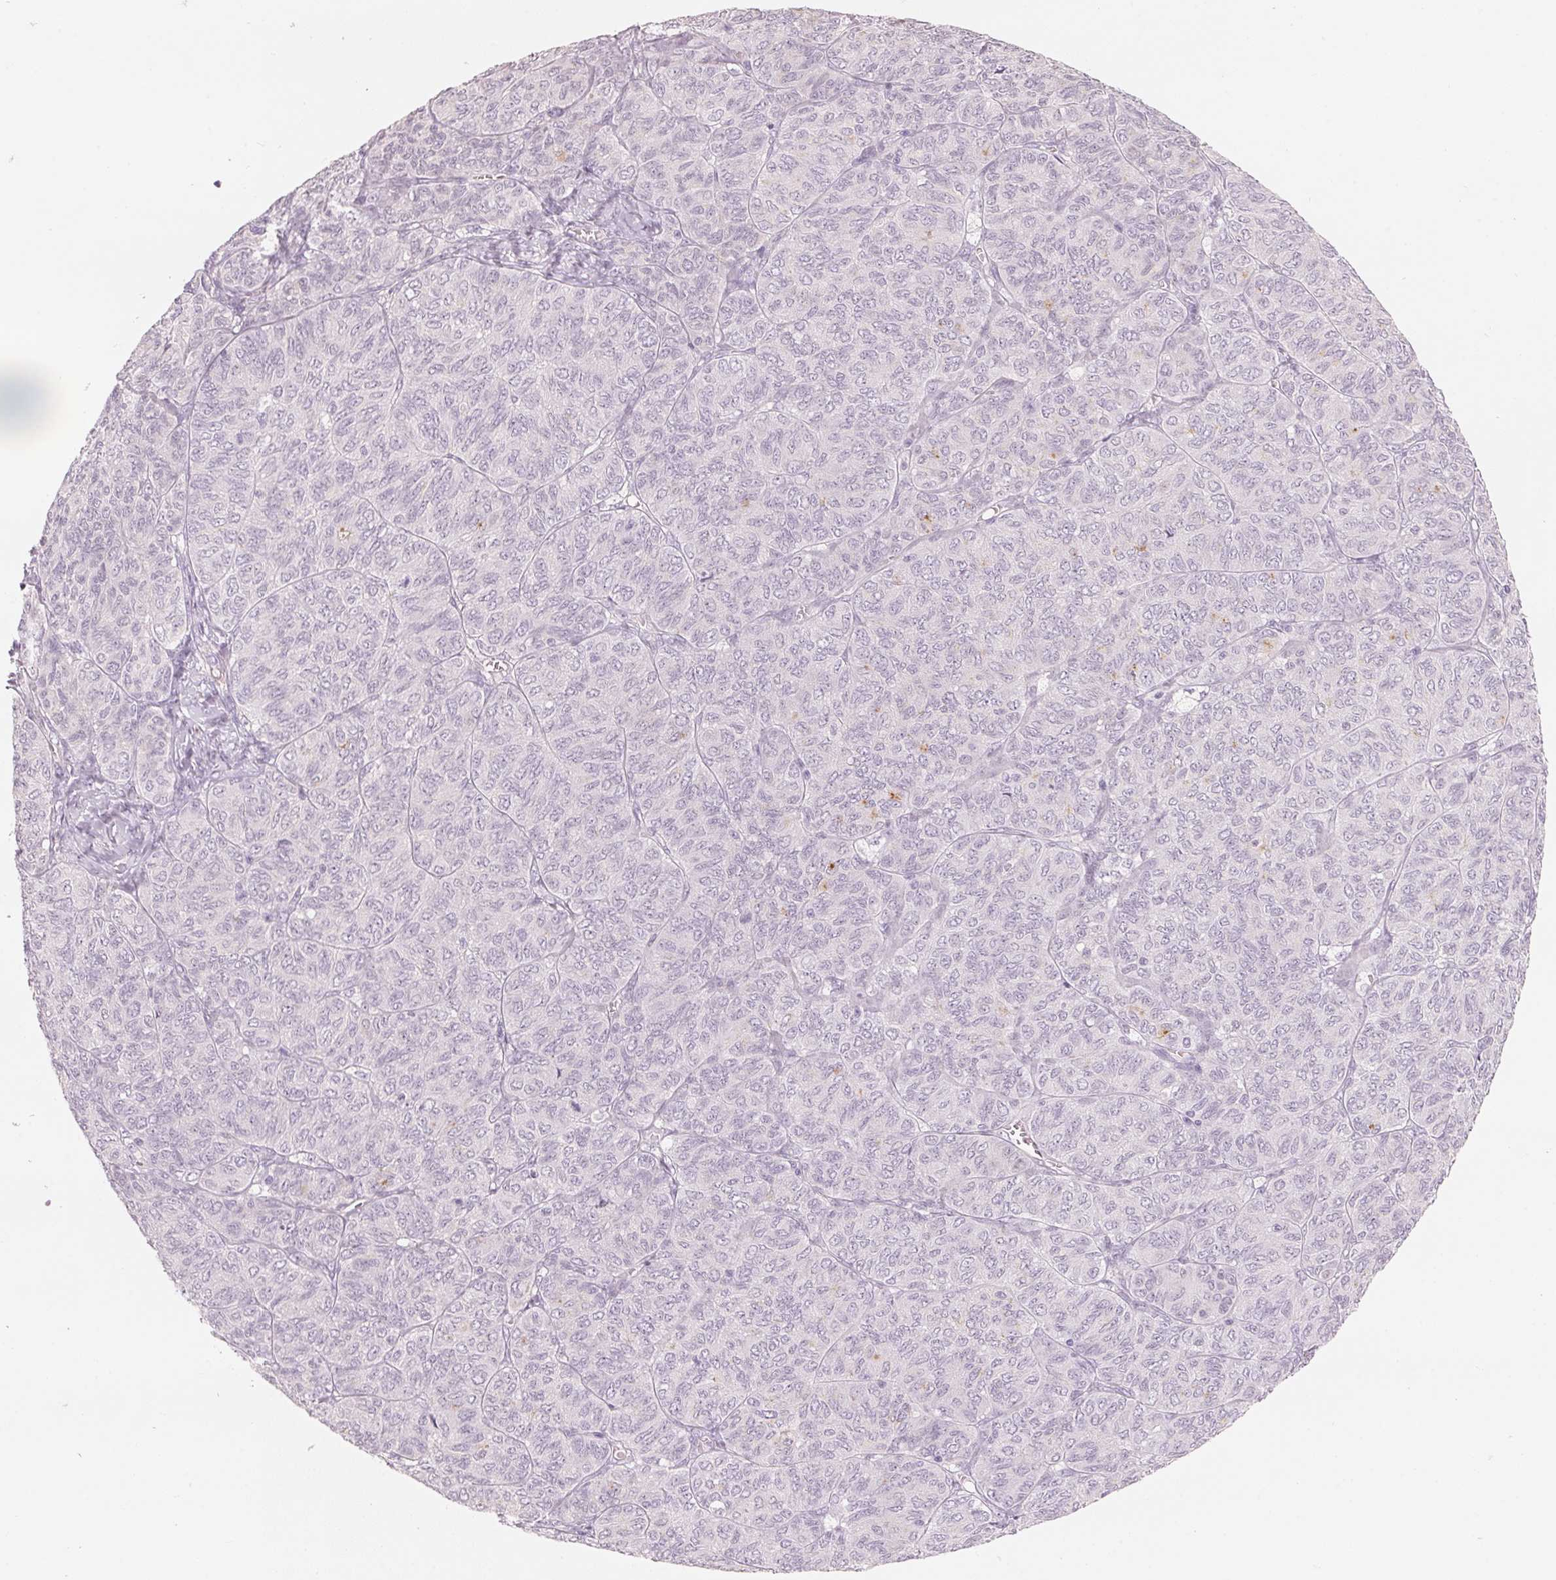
{"staining": {"intensity": "negative", "quantity": "none", "location": "none"}, "tissue": "ovarian cancer", "cell_type": "Tumor cells", "image_type": "cancer", "snomed": [{"axis": "morphology", "description": "Carcinoma, endometroid"}, {"axis": "topography", "description": "Ovary"}], "caption": "Micrograph shows no significant protein positivity in tumor cells of ovarian cancer (endometroid carcinoma). Nuclei are stained in blue.", "gene": "CFHR2", "patient": {"sex": "female", "age": 80}}